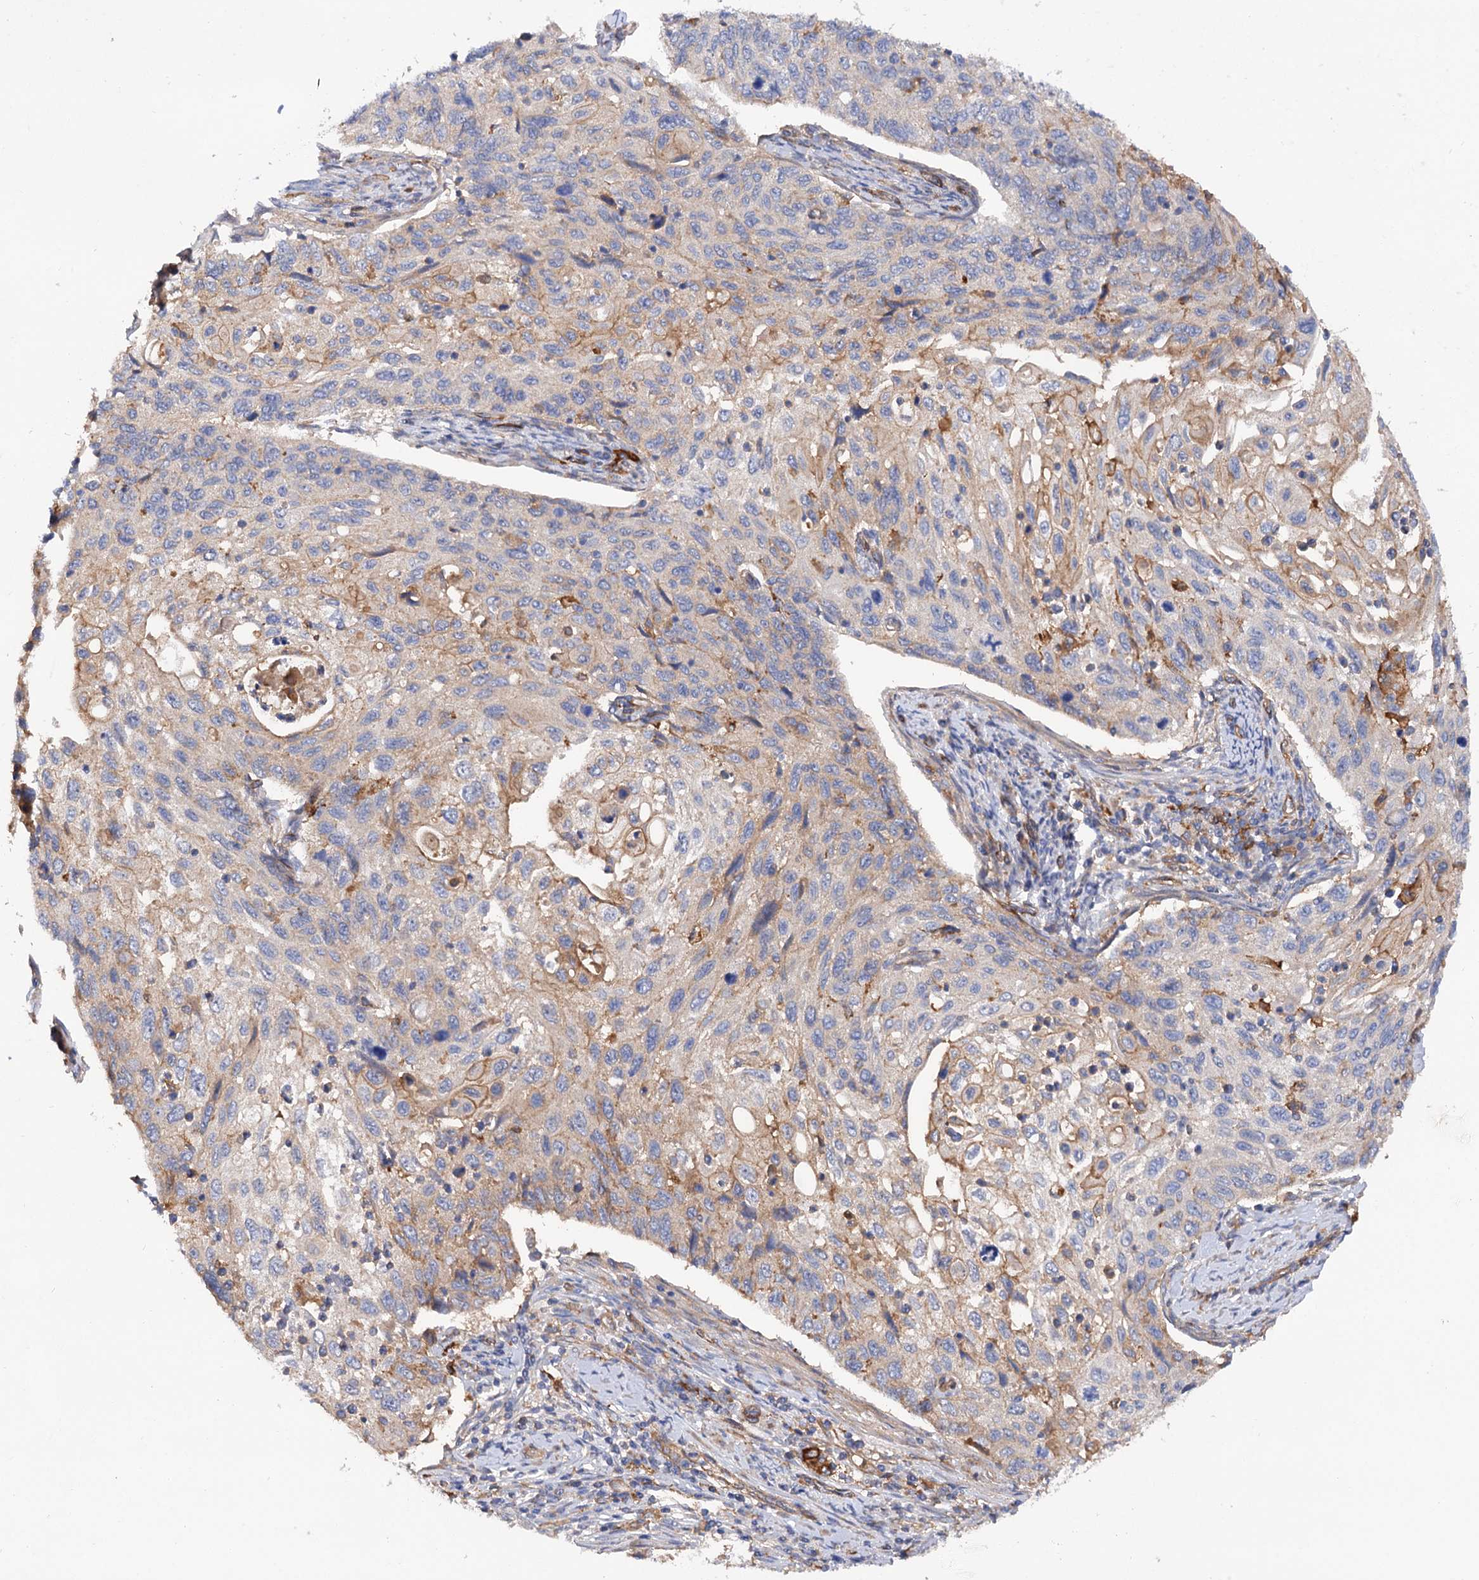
{"staining": {"intensity": "weak", "quantity": "<25%", "location": "cytoplasmic/membranous"}, "tissue": "cervical cancer", "cell_type": "Tumor cells", "image_type": "cancer", "snomed": [{"axis": "morphology", "description": "Squamous cell carcinoma, NOS"}, {"axis": "topography", "description": "Cervix"}], "caption": "High power microscopy photomicrograph of an immunohistochemistry (IHC) histopathology image of squamous cell carcinoma (cervical), revealing no significant positivity in tumor cells.", "gene": "CSAD", "patient": {"sex": "female", "age": 70}}